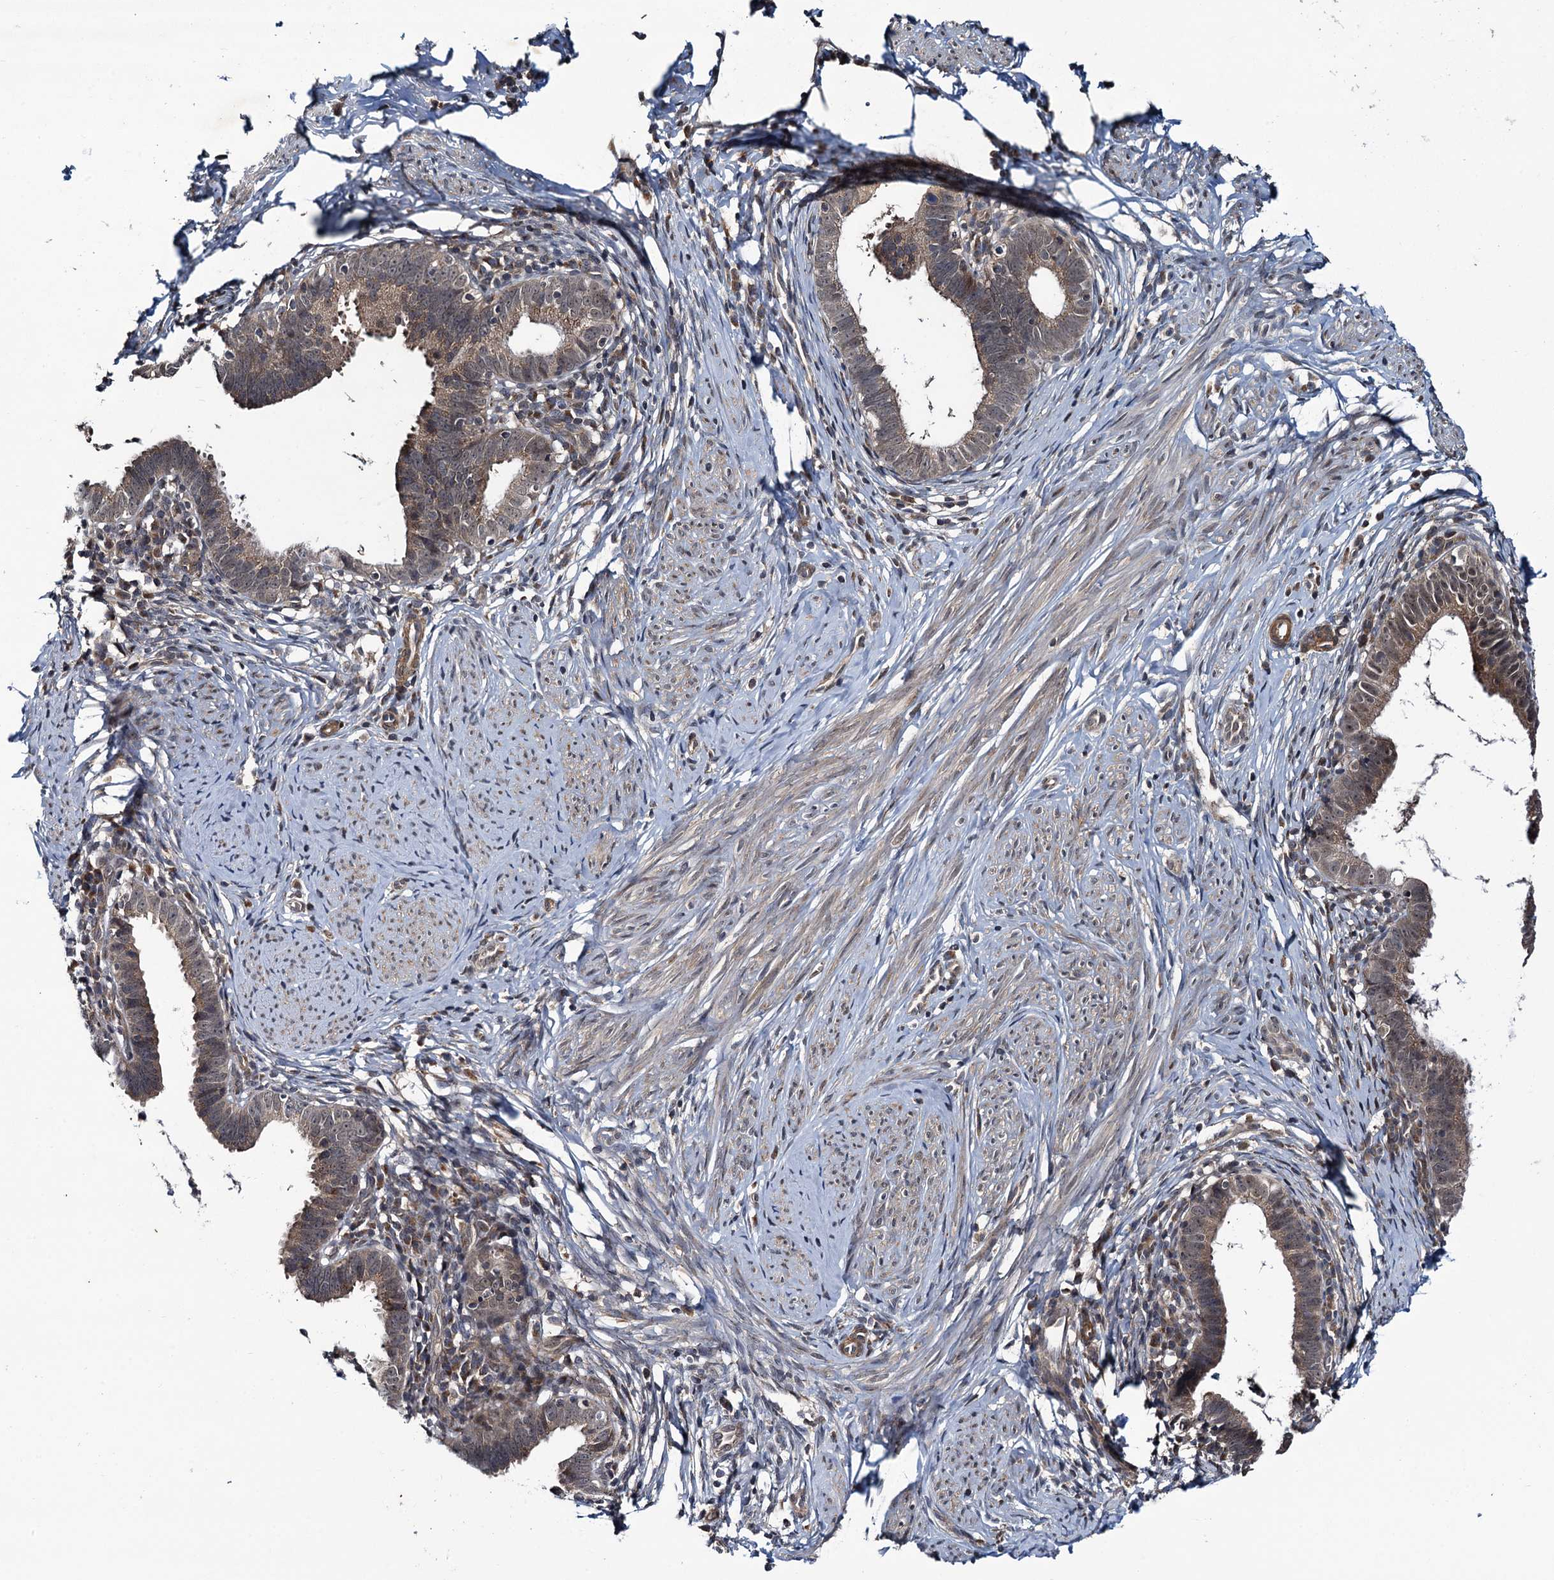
{"staining": {"intensity": "weak", "quantity": "25%-75%", "location": "cytoplasmic/membranous"}, "tissue": "cervical cancer", "cell_type": "Tumor cells", "image_type": "cancer", "snomed": [{"axis": "morphology", "description": "Adenocarcinoma, NOS"}, {"axis": "topography", "description": "Cervix"}], "caption": "Protein staining of cervical cancer tissue reveals weak cytoplasmic/membranous expression in approximately 25%-75% of tumor cells.", "gene": "ARHGAP42", "patient": {"sex": "female", "age": 36}}